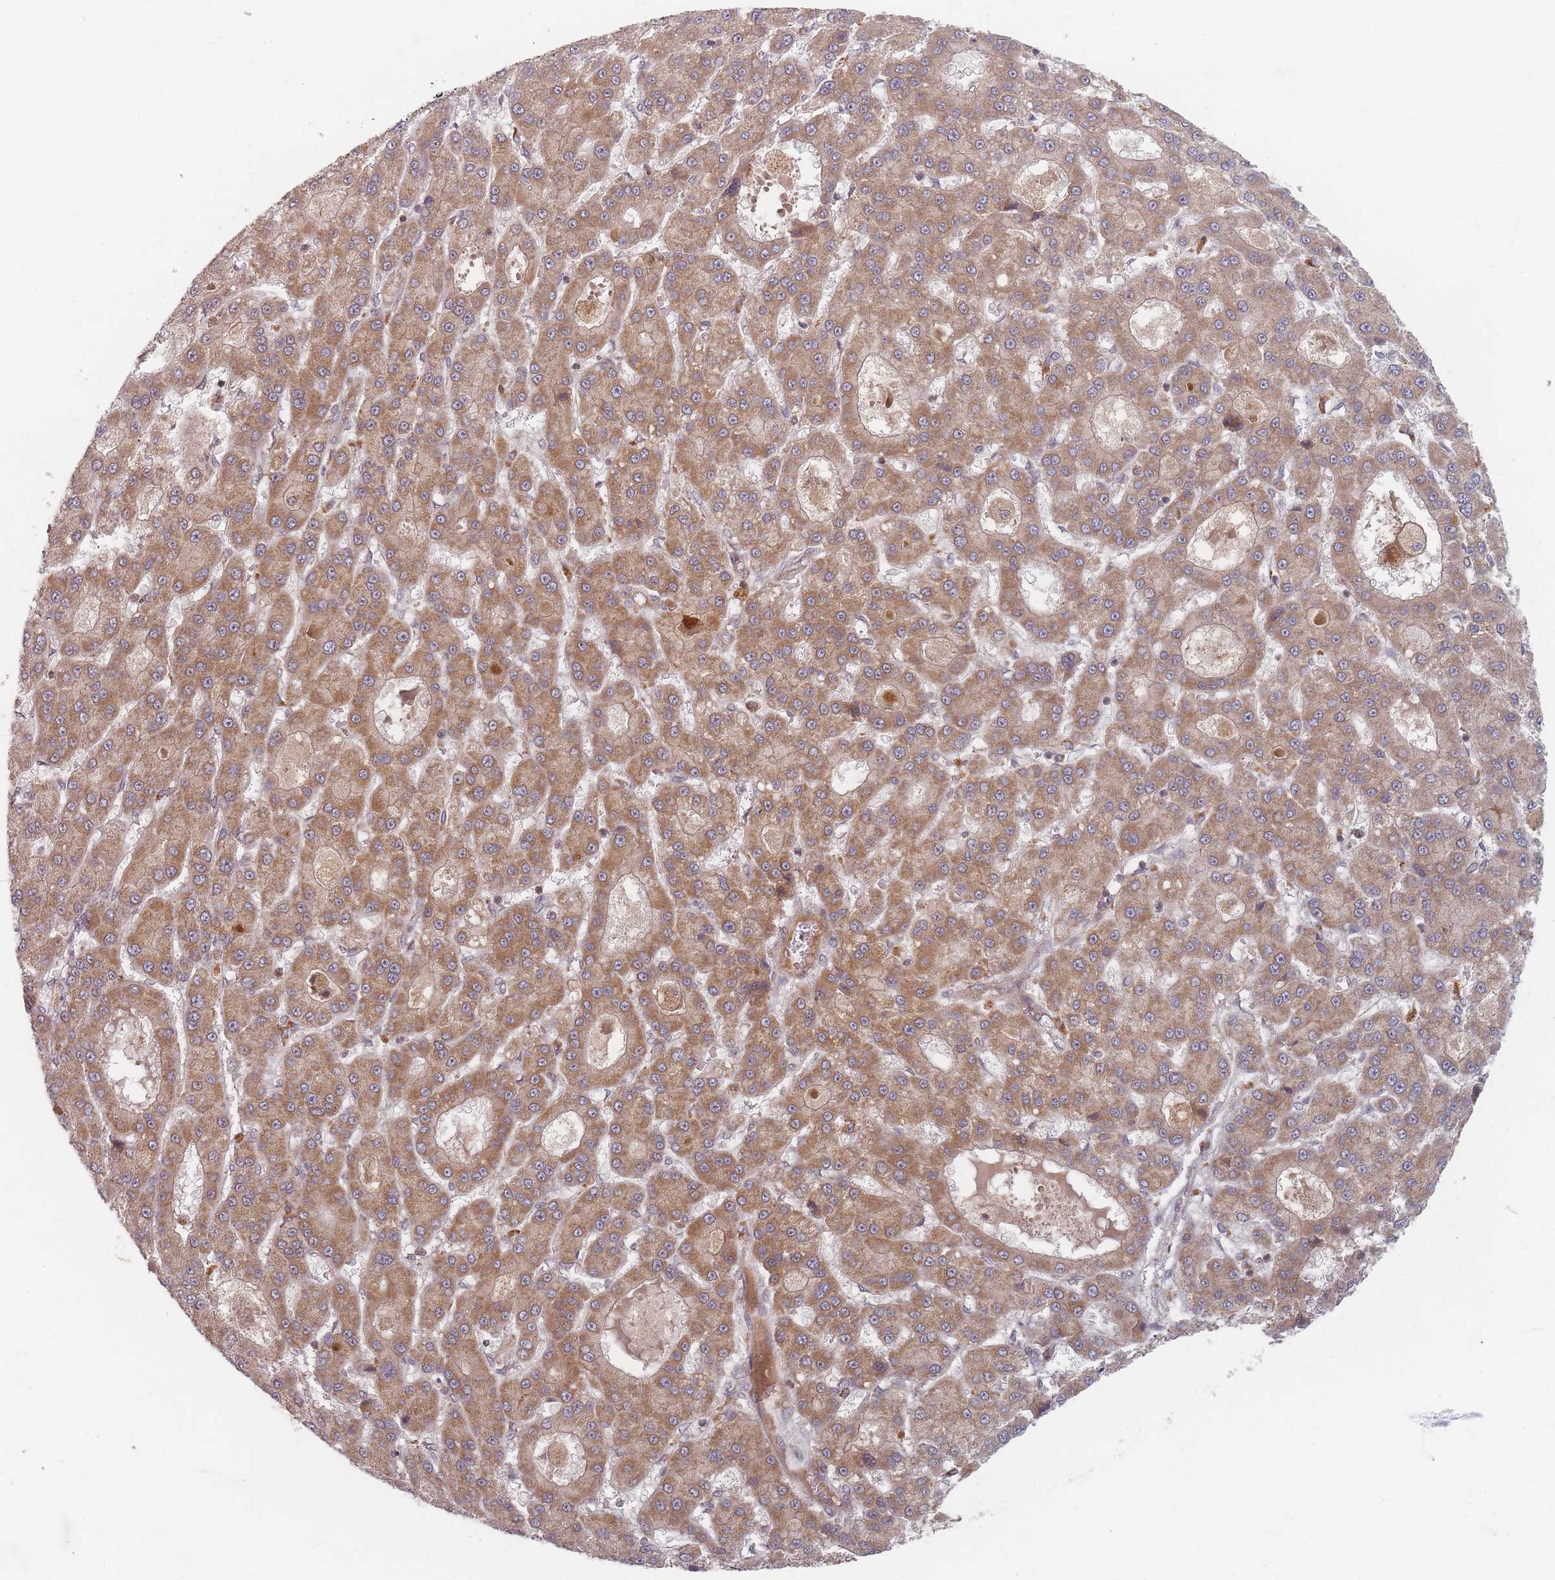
{"staining": {"intensity": "moderate", "quantity": ">75%", "location": "cytoplasmic/membranous"}, "tissue": "liver cancer", "cell_type": "Tumor cells", "image_type": "cancer", "snomed": [{"axis": "morphology", "description": "Carcinoma, Hepatocellular, NOS"}, {"axis": "topography", "description": "Liver"}], "caption": "A medium amount of moderate cytoplasmic/membranous staining is seen in about >75% of tumor cells in liver cancer (hepatocellular carcinoma) tissue. (IHC, brightfield microscopy, high magnification).", "gene": "RADX", "patient": {"sex": "male", "age": 70}}